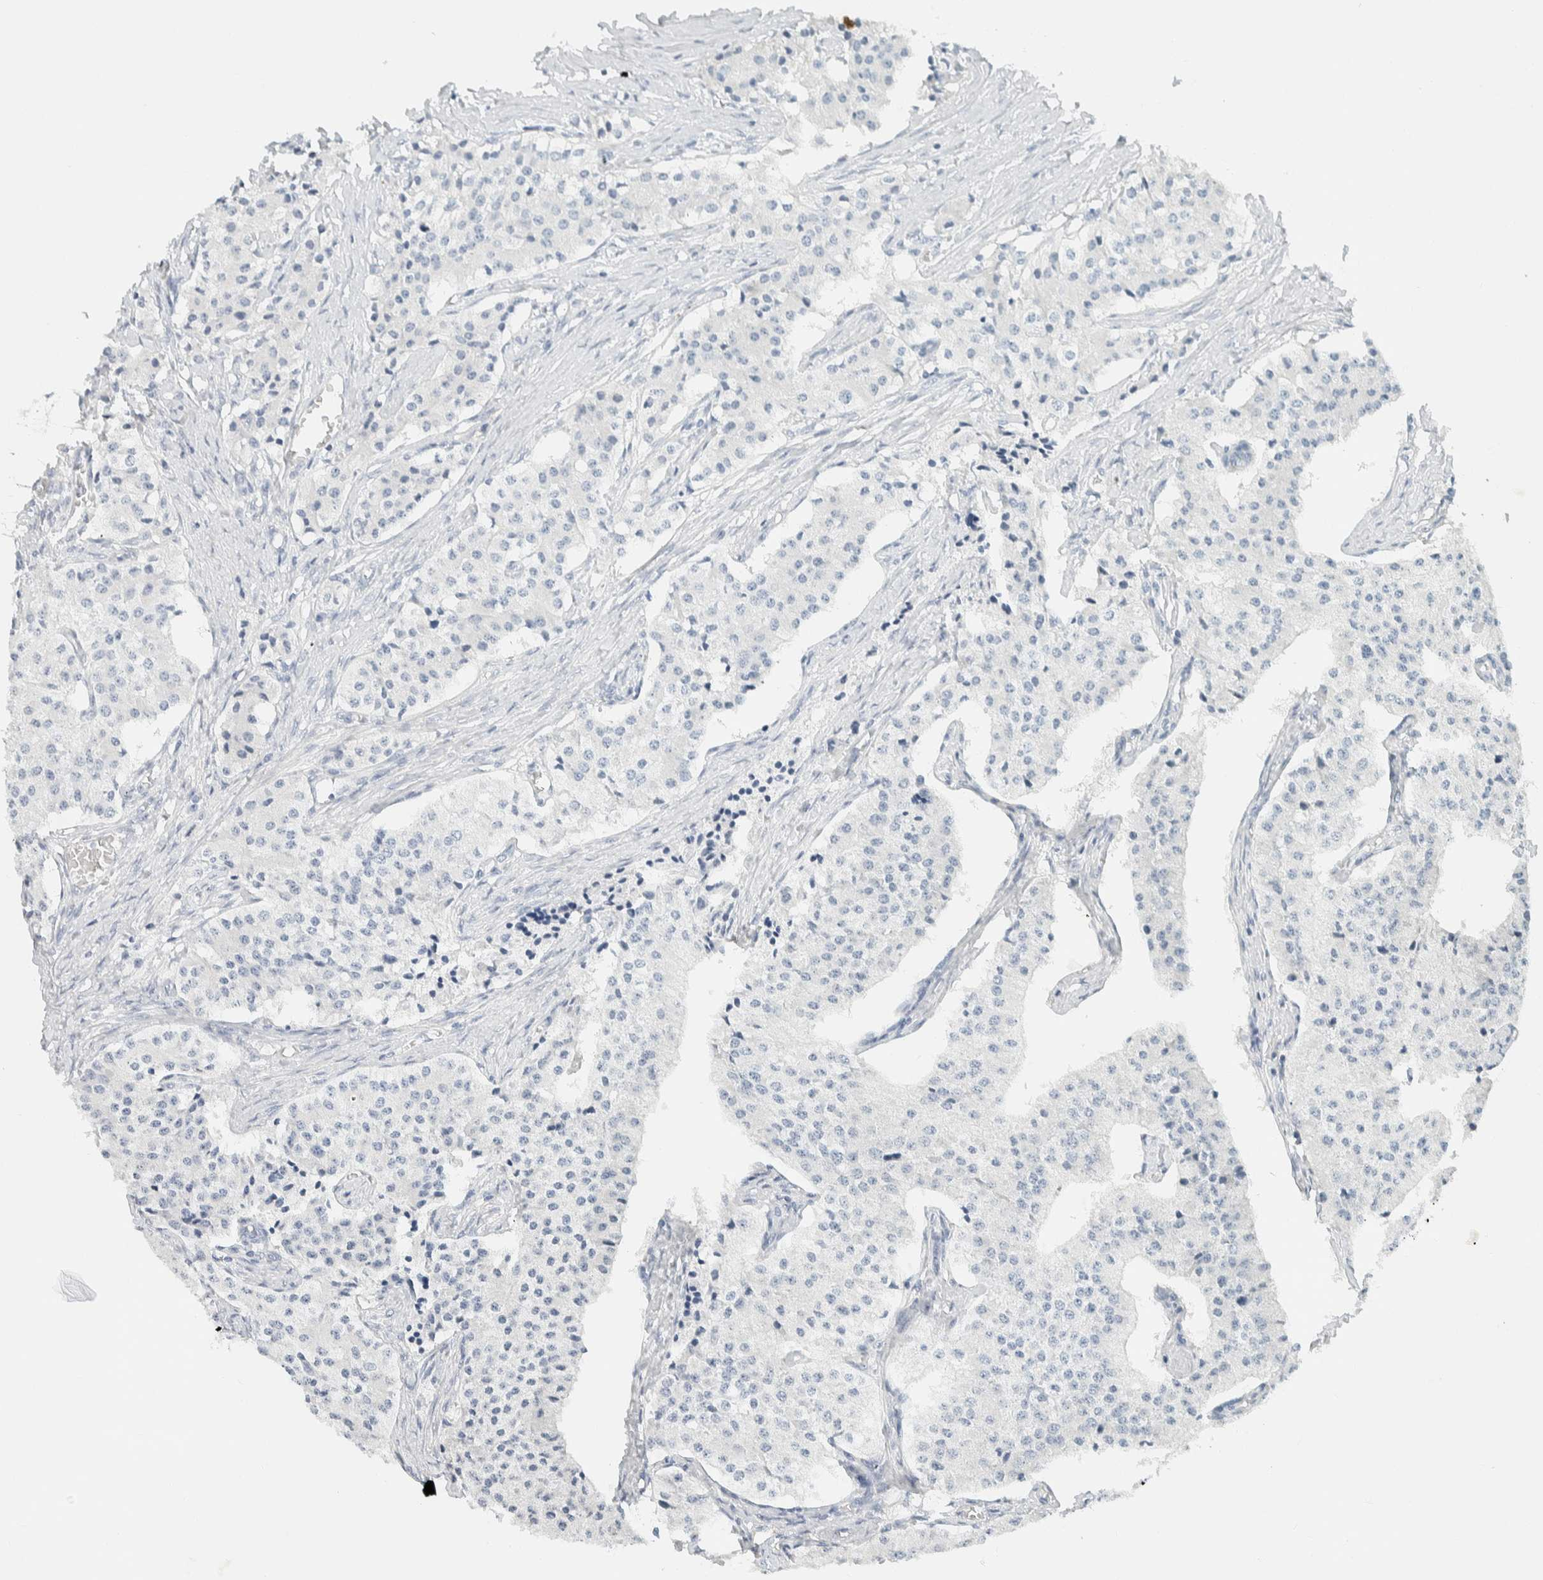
{"staining": {"intensity": "negative", "quantity": "none", "location": "none"}, "tissue": "carcinoid", "cell_type": "Tumor cells", "image_type": "cancer", "snomed": [{"axis": "morphology", "description": "Carcinoid, malignant, NOS"}, {"axis": "topography", "description": "Colon"}], "caption": "An immunohistochemistry (IHC) histopathology image of malignant carcinoid is shown. There is no staining in tumor cells of malignant carcinoid.", "gene": "ALOX12B", "patient": {"sex": "female", "age": 52}}